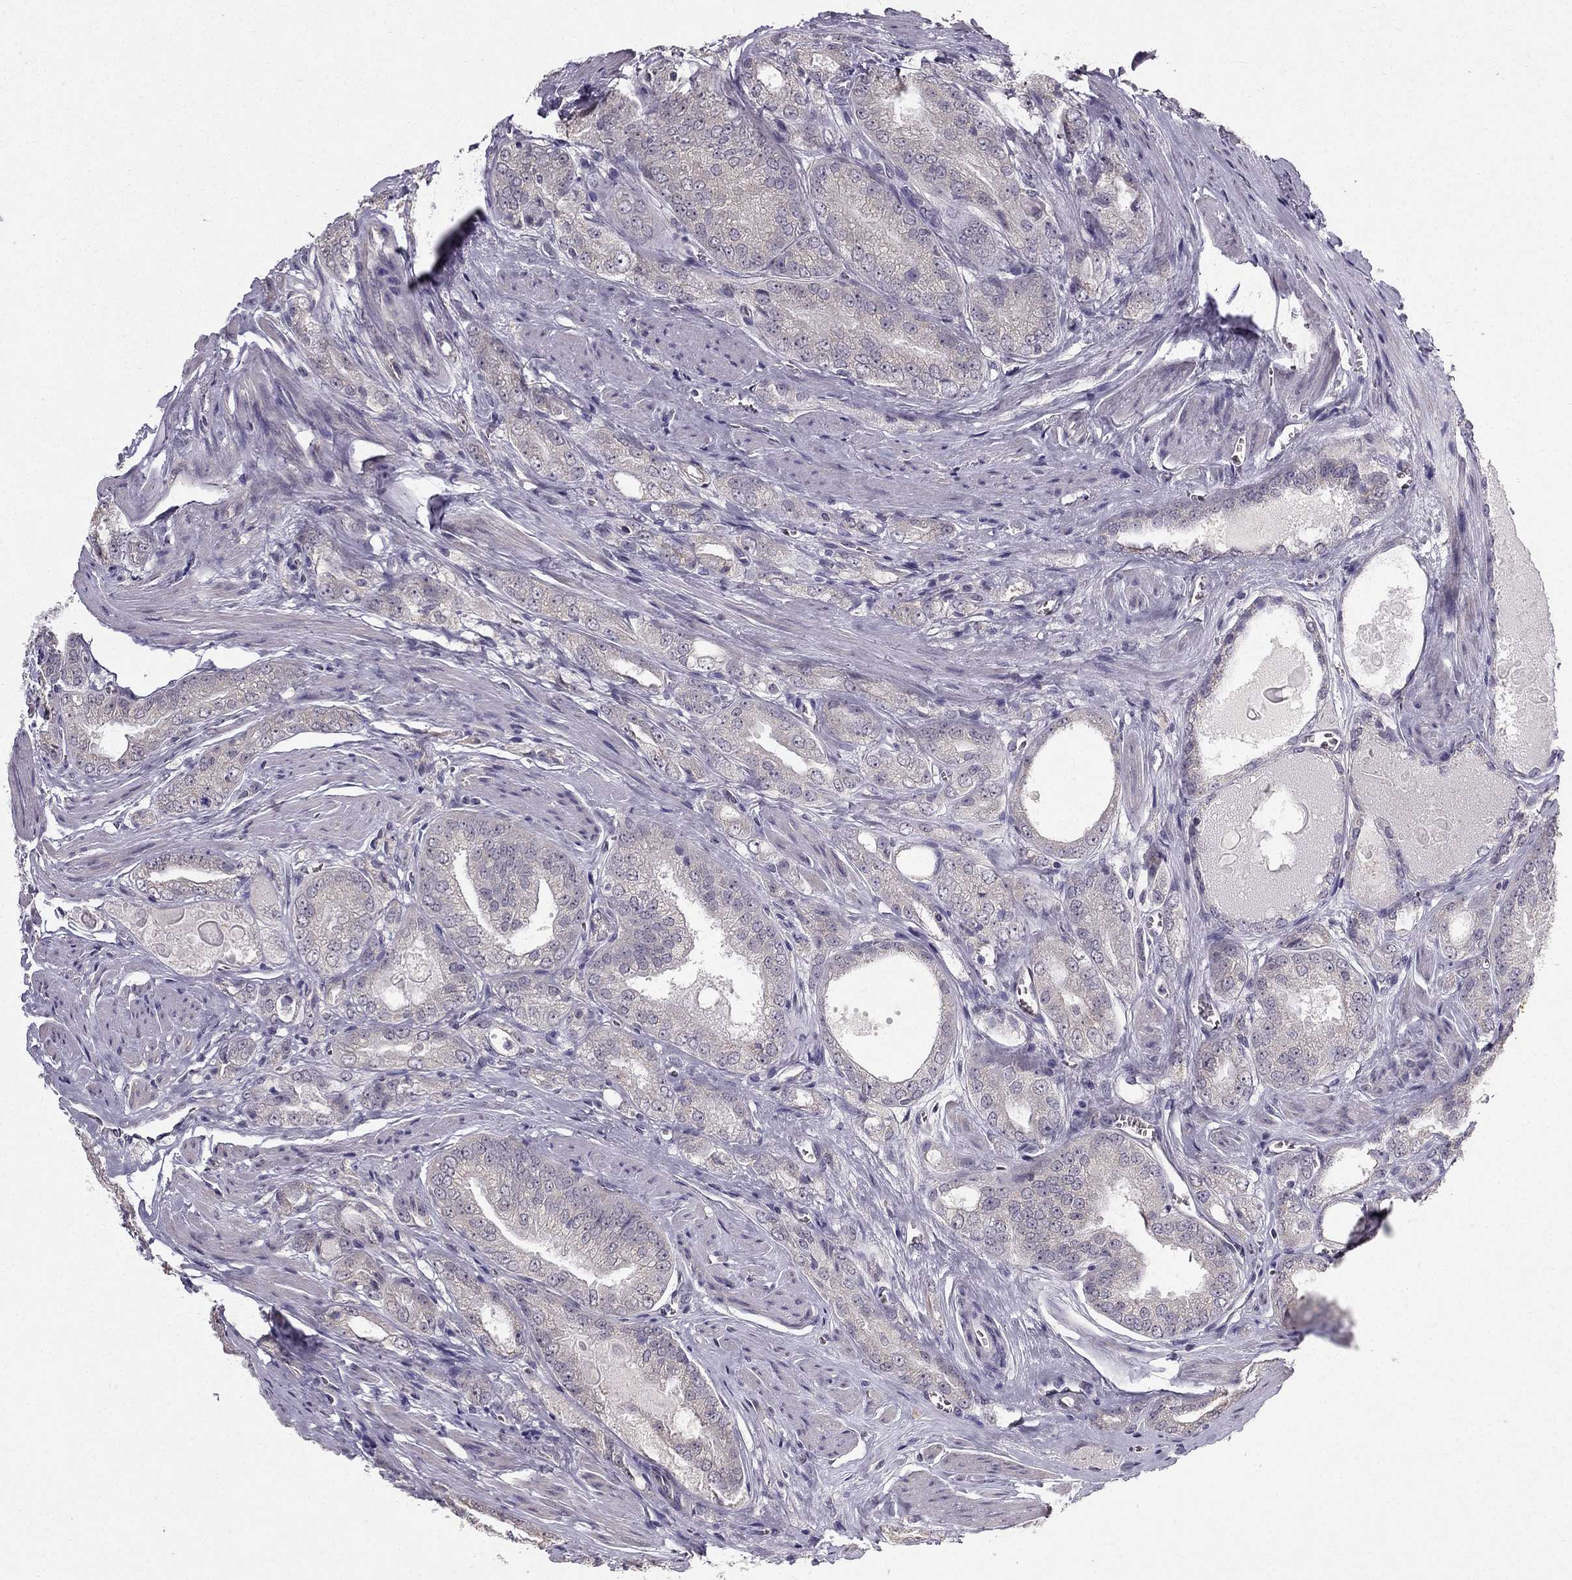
{"staining": {"intensity": "negative", "quantity": "none", "location": "none"}, "tissue": "prostate cancer", "cell_type": "Tumor cells", "image_type": "cancer", "snomed": [{"axis": "morphology", "description": "Adenocarcinoma, NOS"}, {"axis": "morphology", "description": "Adenocarcinoma, High grade"}, {"axis": "topography", "description": "Prostate"}], "caption": "DAB (3,3'-diaminobenzidine) immunohistochemical staining of prostate cancer (adenocarcinoma) displays no significant expression in tumor cells.", "gene": "TSPYL5", "patient": {"sex": "male", "age": 70}}